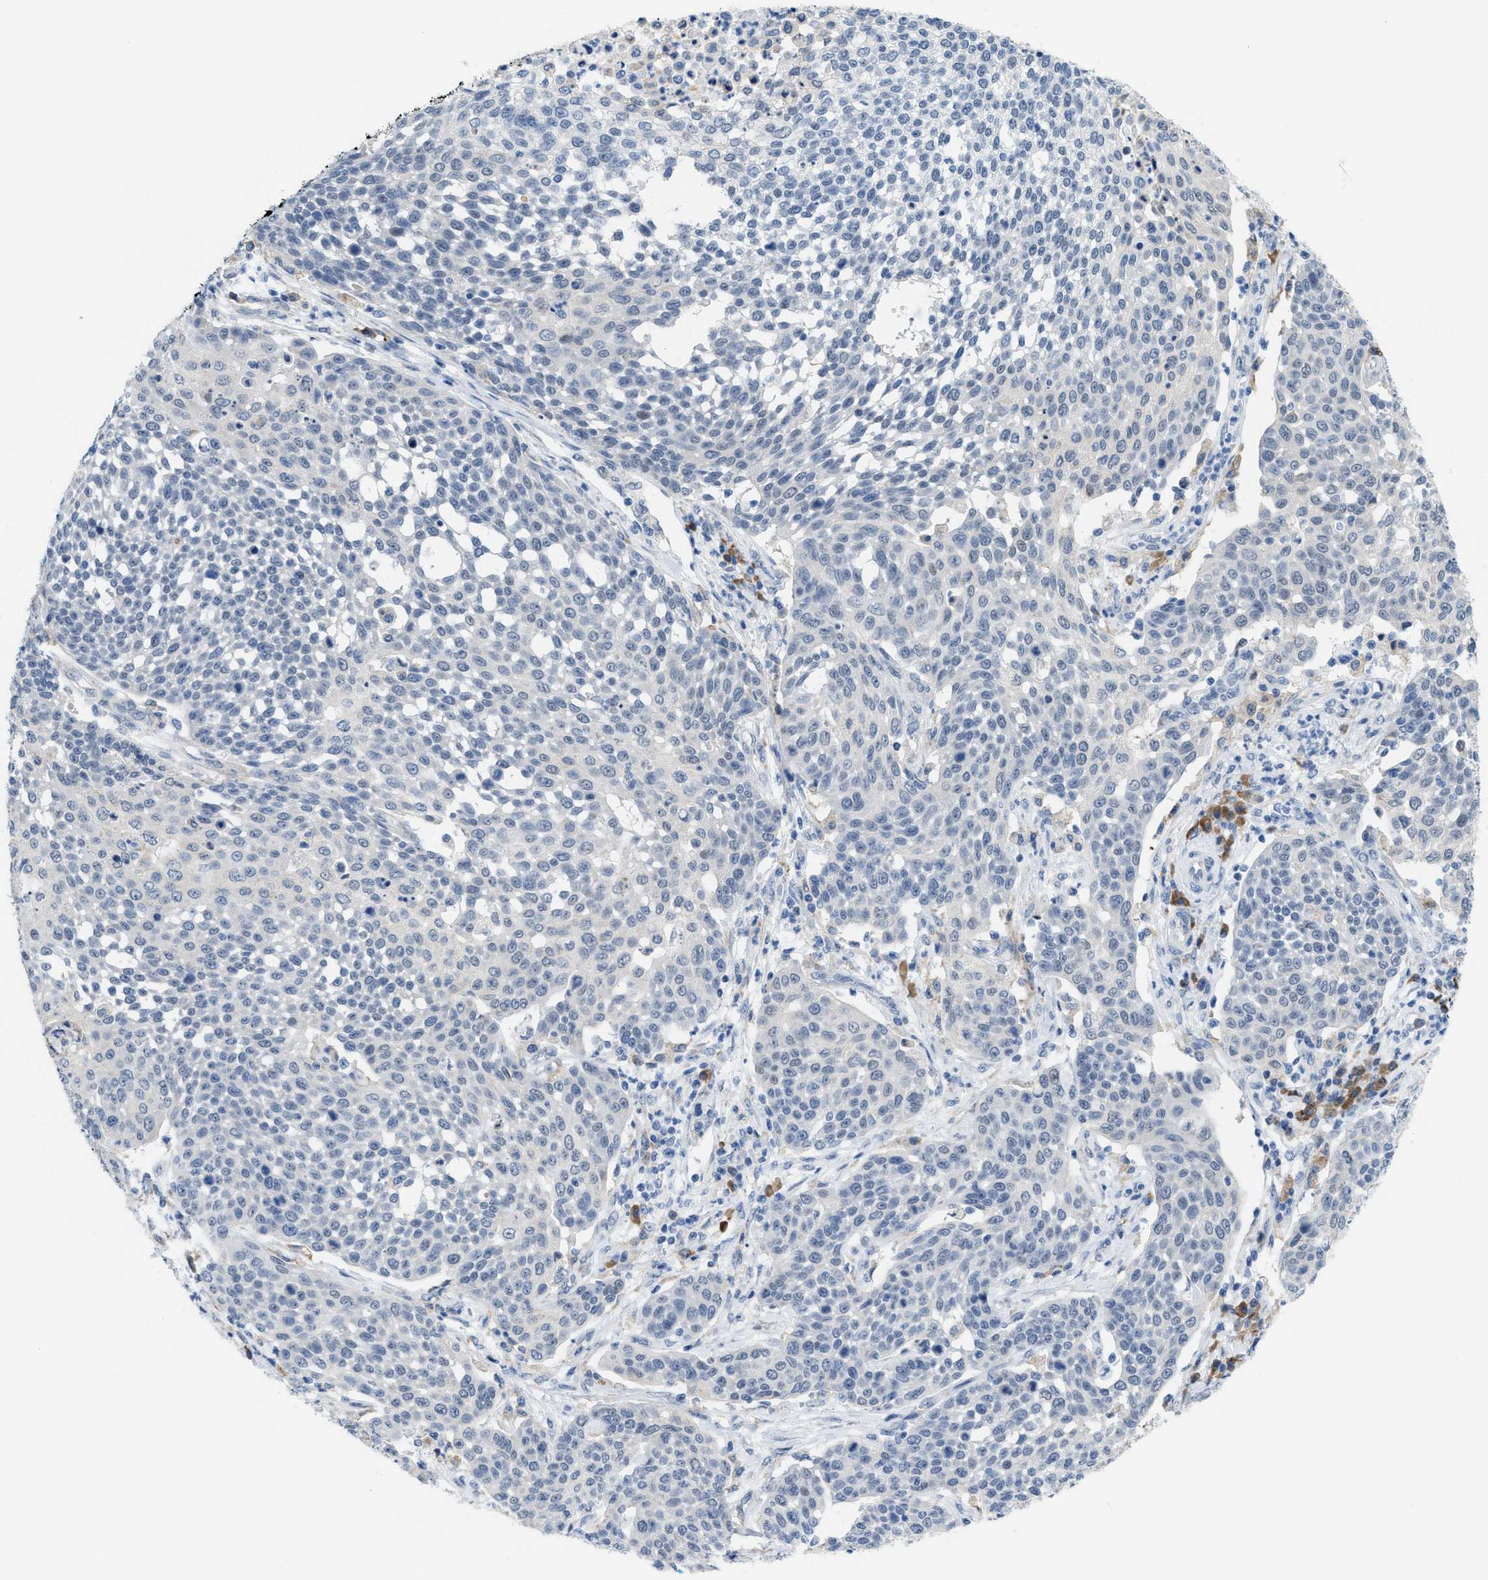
{"staining": {"intensity": "negative", "quantity": "none", "location": "none"}, "tissue": "cervical cancer", "cell_type": "Tumor cells", "image_type": "cancer", "snomed": [{"axis": "morphology", "description": "Squamous cell carcinoma, NOS"}, {"axis": "topography", "description": "Cervix"}], "caption": "IHC histopathology image of neoplastic tissue: cervical cancer stained with DAB (3,3'-diaminobenzidine) exhibits no significant protein staining in tumor cells. (DAB (3,3'-diaminobenzidine) immunohistochemistry (IHC), high magnification).", "gene": "KIFC3", "patient": {"sex": "female", "age": 34}}